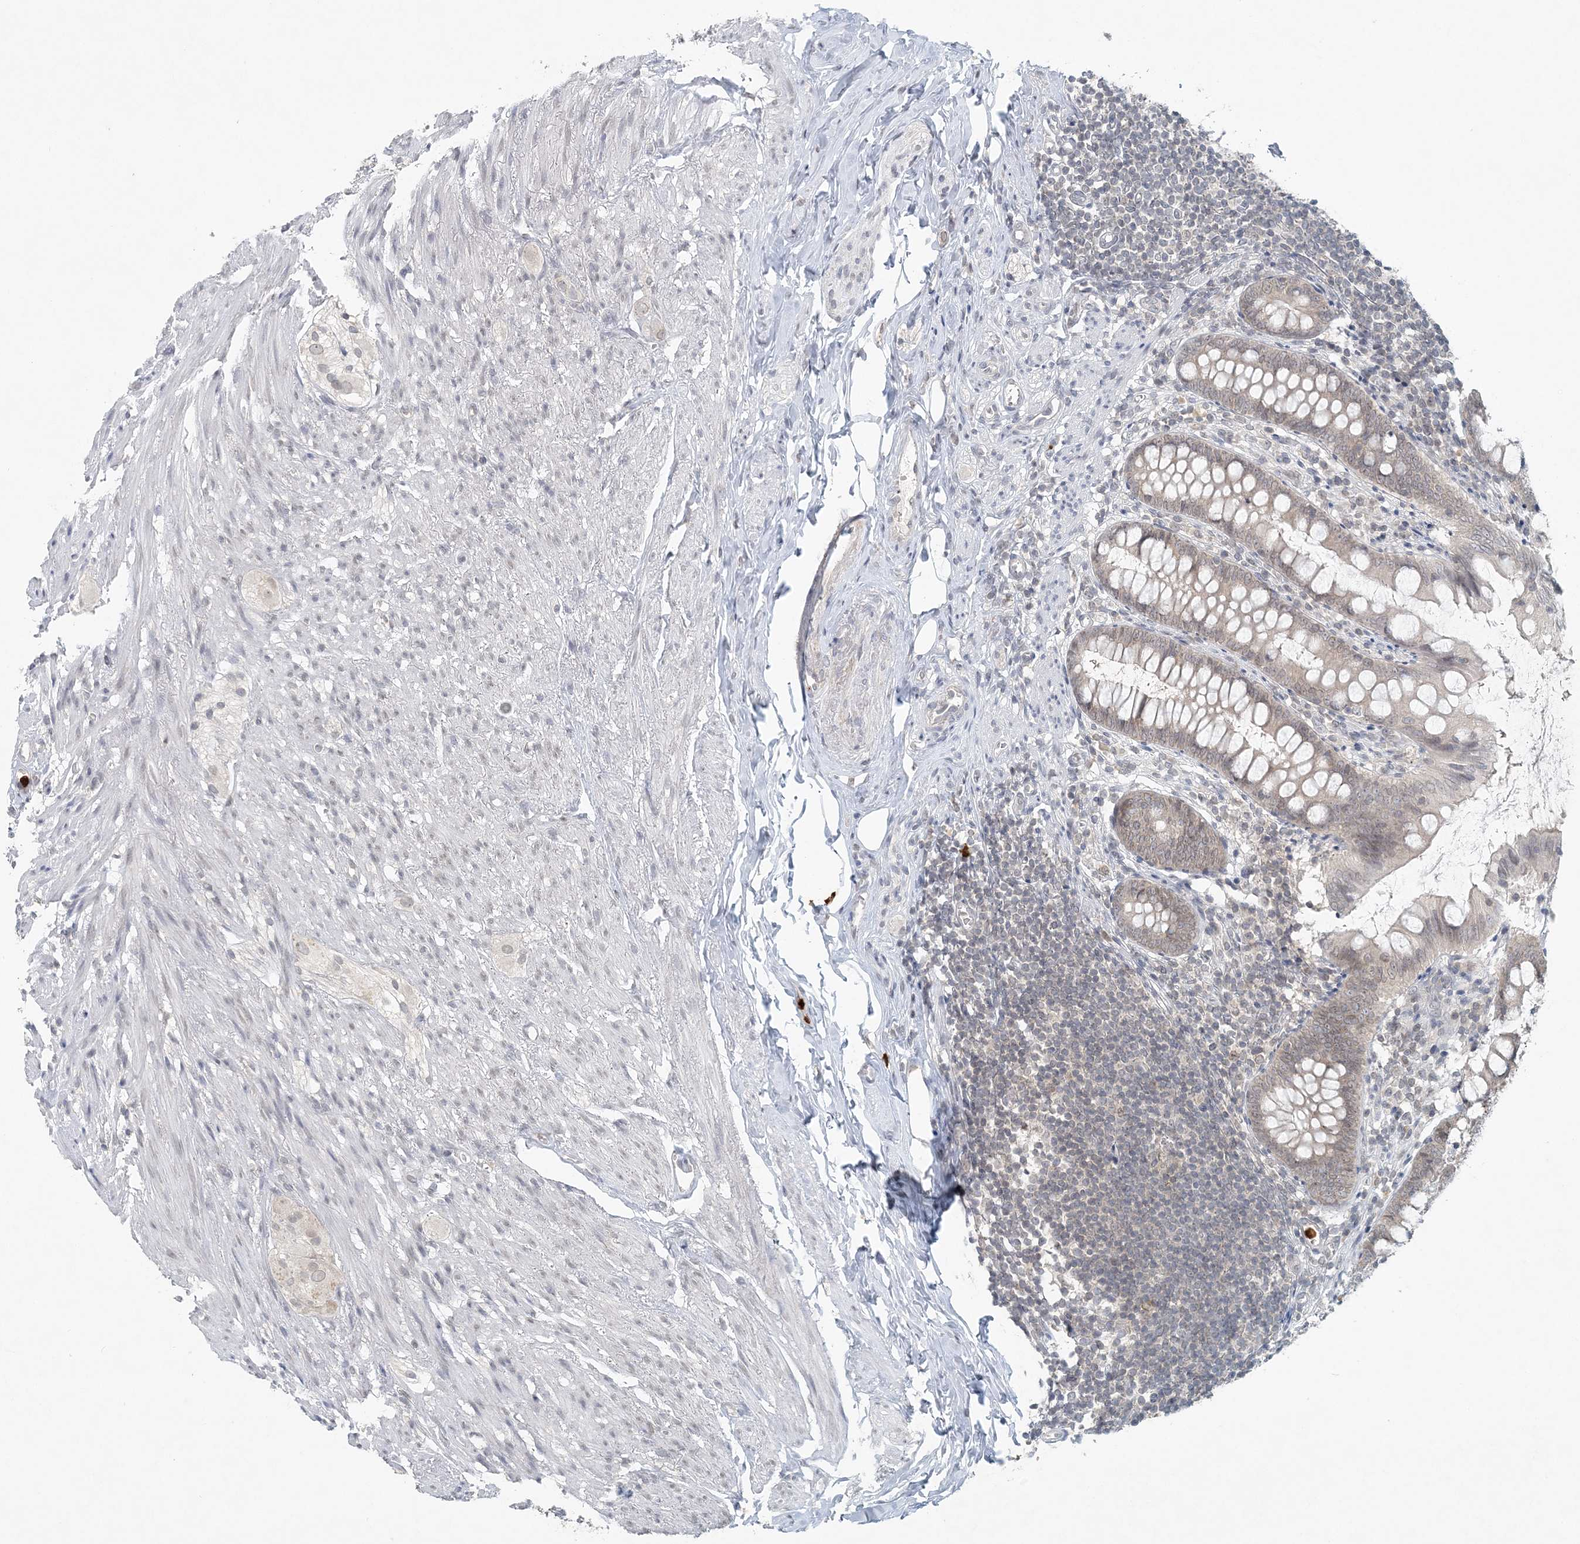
{"staining": {"intensity": "weak", "quantity": "<25%", "location": "cytoplasmic/membranous"}, "tissue": "appendix", "cell_type": "Glandular cells", "image_type": "normal", "snomed": [{"axis": "morphology", "description": "Normal tissue, NOS"}, {"axis": "topography", "description": "Appendix"}], "caption": "Appendix stained for a protein using immunohistochemistry (IHC) displays no expression glandular cells.", "gene": "NUP54", "patient": {"sex": "female", "age": 77}}